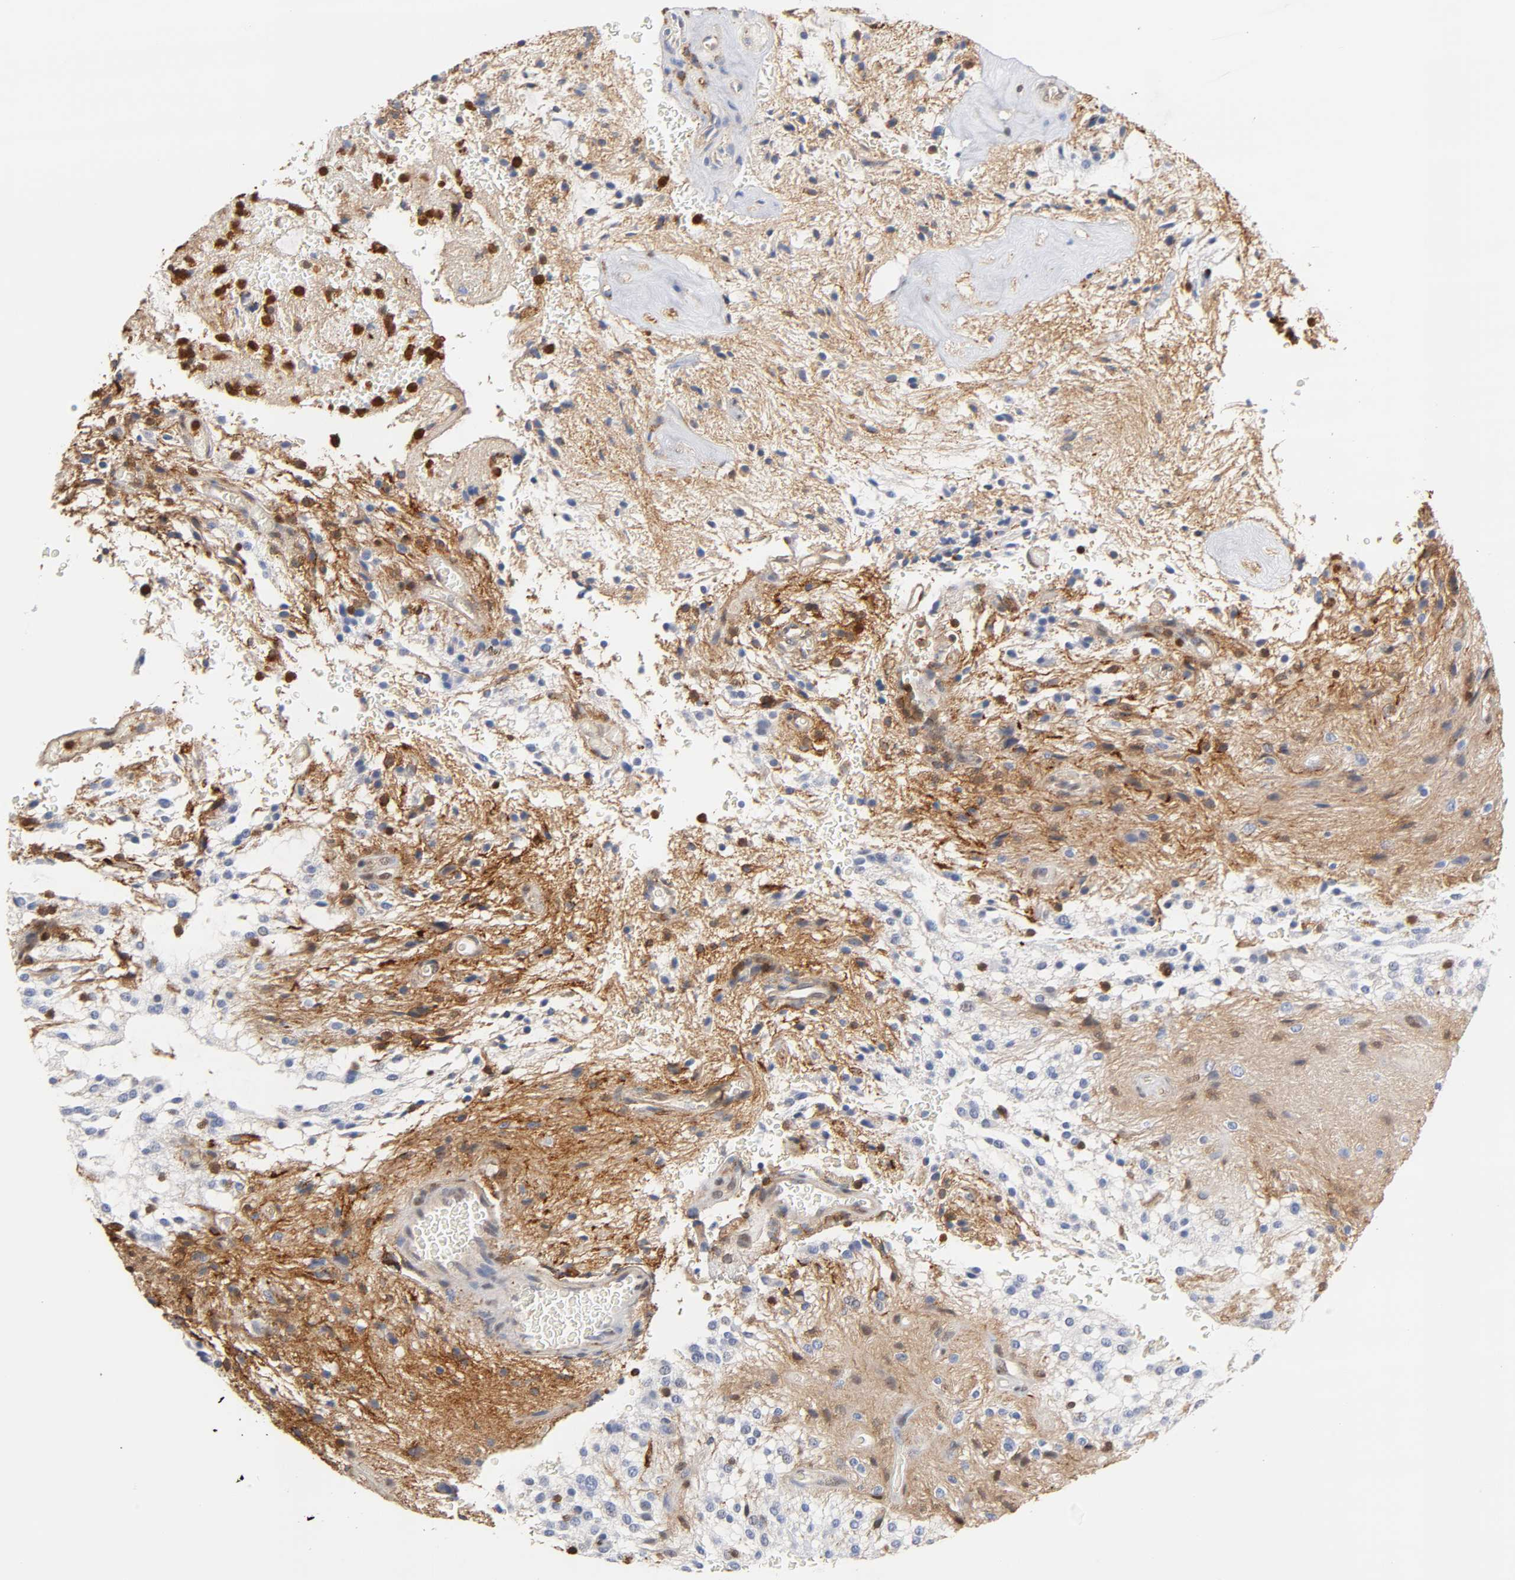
{"staining": {"intensity": "moderate", "quantity": "<25%", "location": "cytoplasmic/membranous"}, "tissue": "glioma", "cell_type": "Tumor cells", "image_type": "cancer", "snomed": [{"axis": "morphology", "description": "Glioma, malignant, NOS"}, {"axis": "topography", "description": "Cerebellum"}], "caption": "Tumor cells show low levels of moderate cytoplasmic/membranous expression in approximately <25% of cells in malignant glioma.", "gene": "ANXA11", "patient": {"sex": "female", "age": 10}}